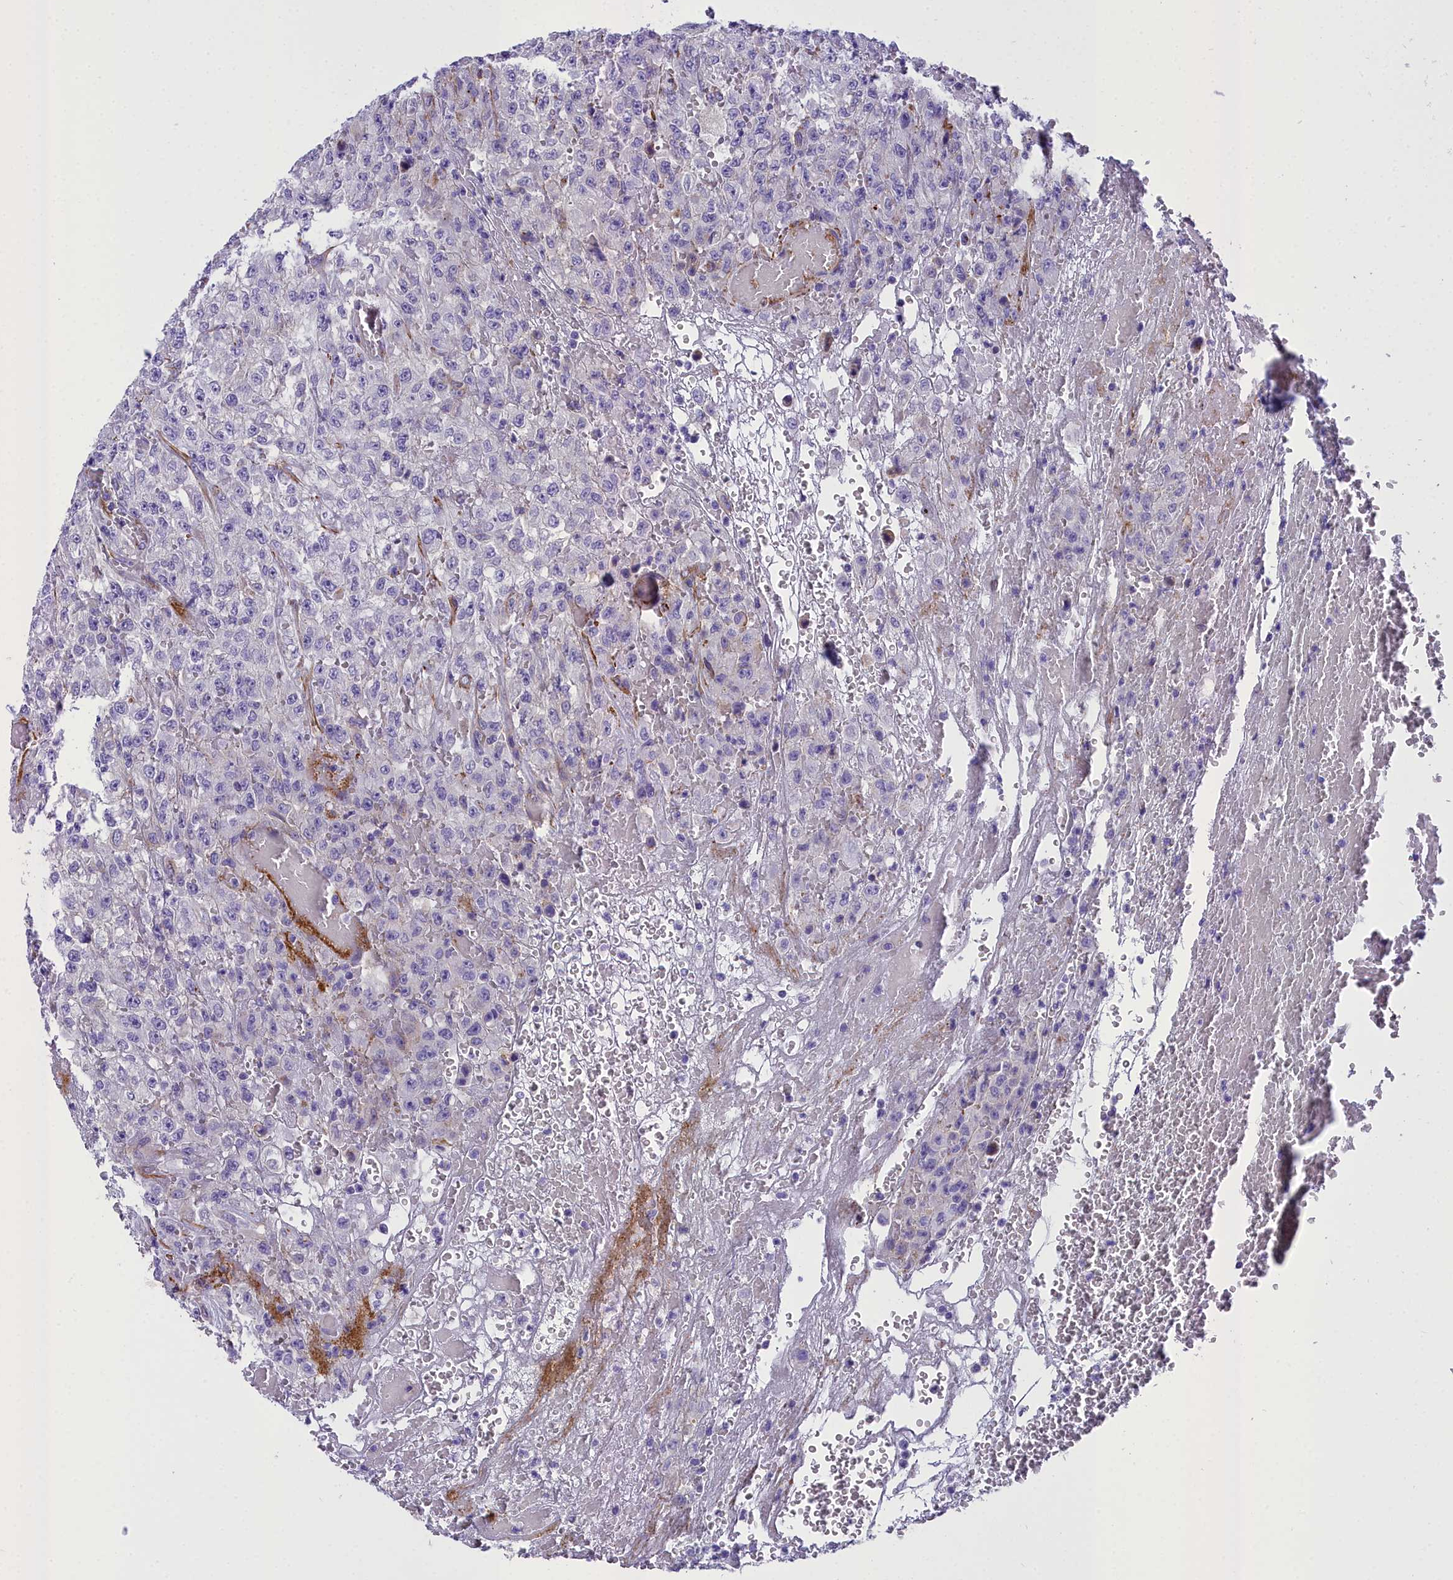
{"staining": {"intensity": "negative", "quantity": "none", "location": "none"}, "tissue": "urothelial cancer", "cell_type": "Tumor cells", "image_type": "cancer", "snomed": [{"axis": "morphology", "description": "Urothelial carcinoma, High grade"}, {"axis": "topography", "description": "Urinary bladder"}], "caption": "Tumor cells are negative for protein expression in human high-grade urothelial carcinoma. The staining was performed using DAB (3,3'-diaminobenzidine) to visualize the protein expression in brown, while the nuclei were stained in blue with hematoxylin (Magnification: 20x).", "gene": "GFRA1", "patient": {"sex": "male", "age": 46}}